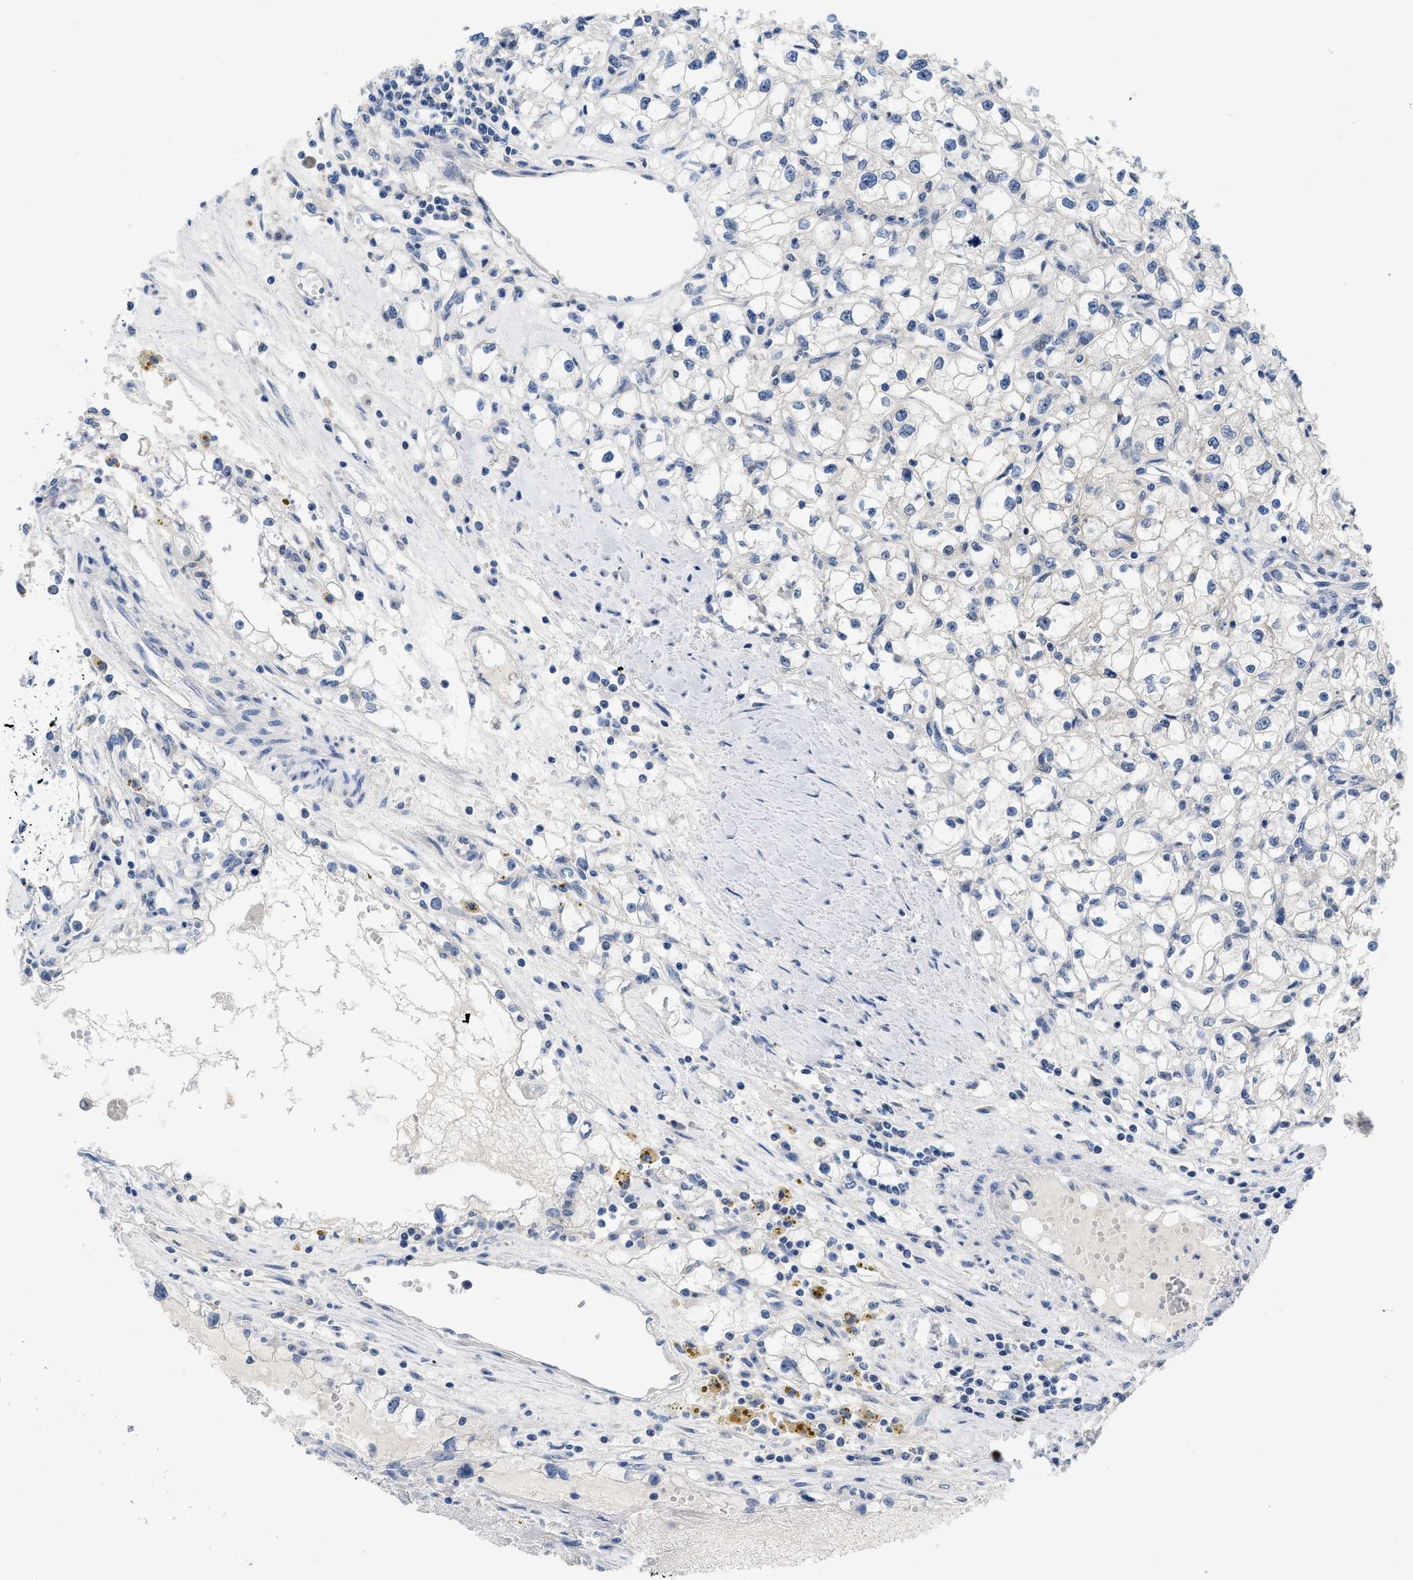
{"staining": {"intensity": "negative", "quantity": "none", "location": "none"}, "tissue": "renal cancer", "cell_type": "Tumor cells", "image_type": "cancer", "snomed": [{"axis": "morphology", "description": "Adenocarcinoma, NOS"}, {"axis": "topography", "description": "Kidney"}], "caption": "DAB (3,3'-diaminobenzidine) immunohistochemical staining of renal cancer demonstrates no significant positivity in tumor cells. (DAB (3,3'-diaminobenzidine) immunohistochemistry with hematoxylin counter stain).", "gene": "PYY", "patient": {"sex": "male", "age": 56}}